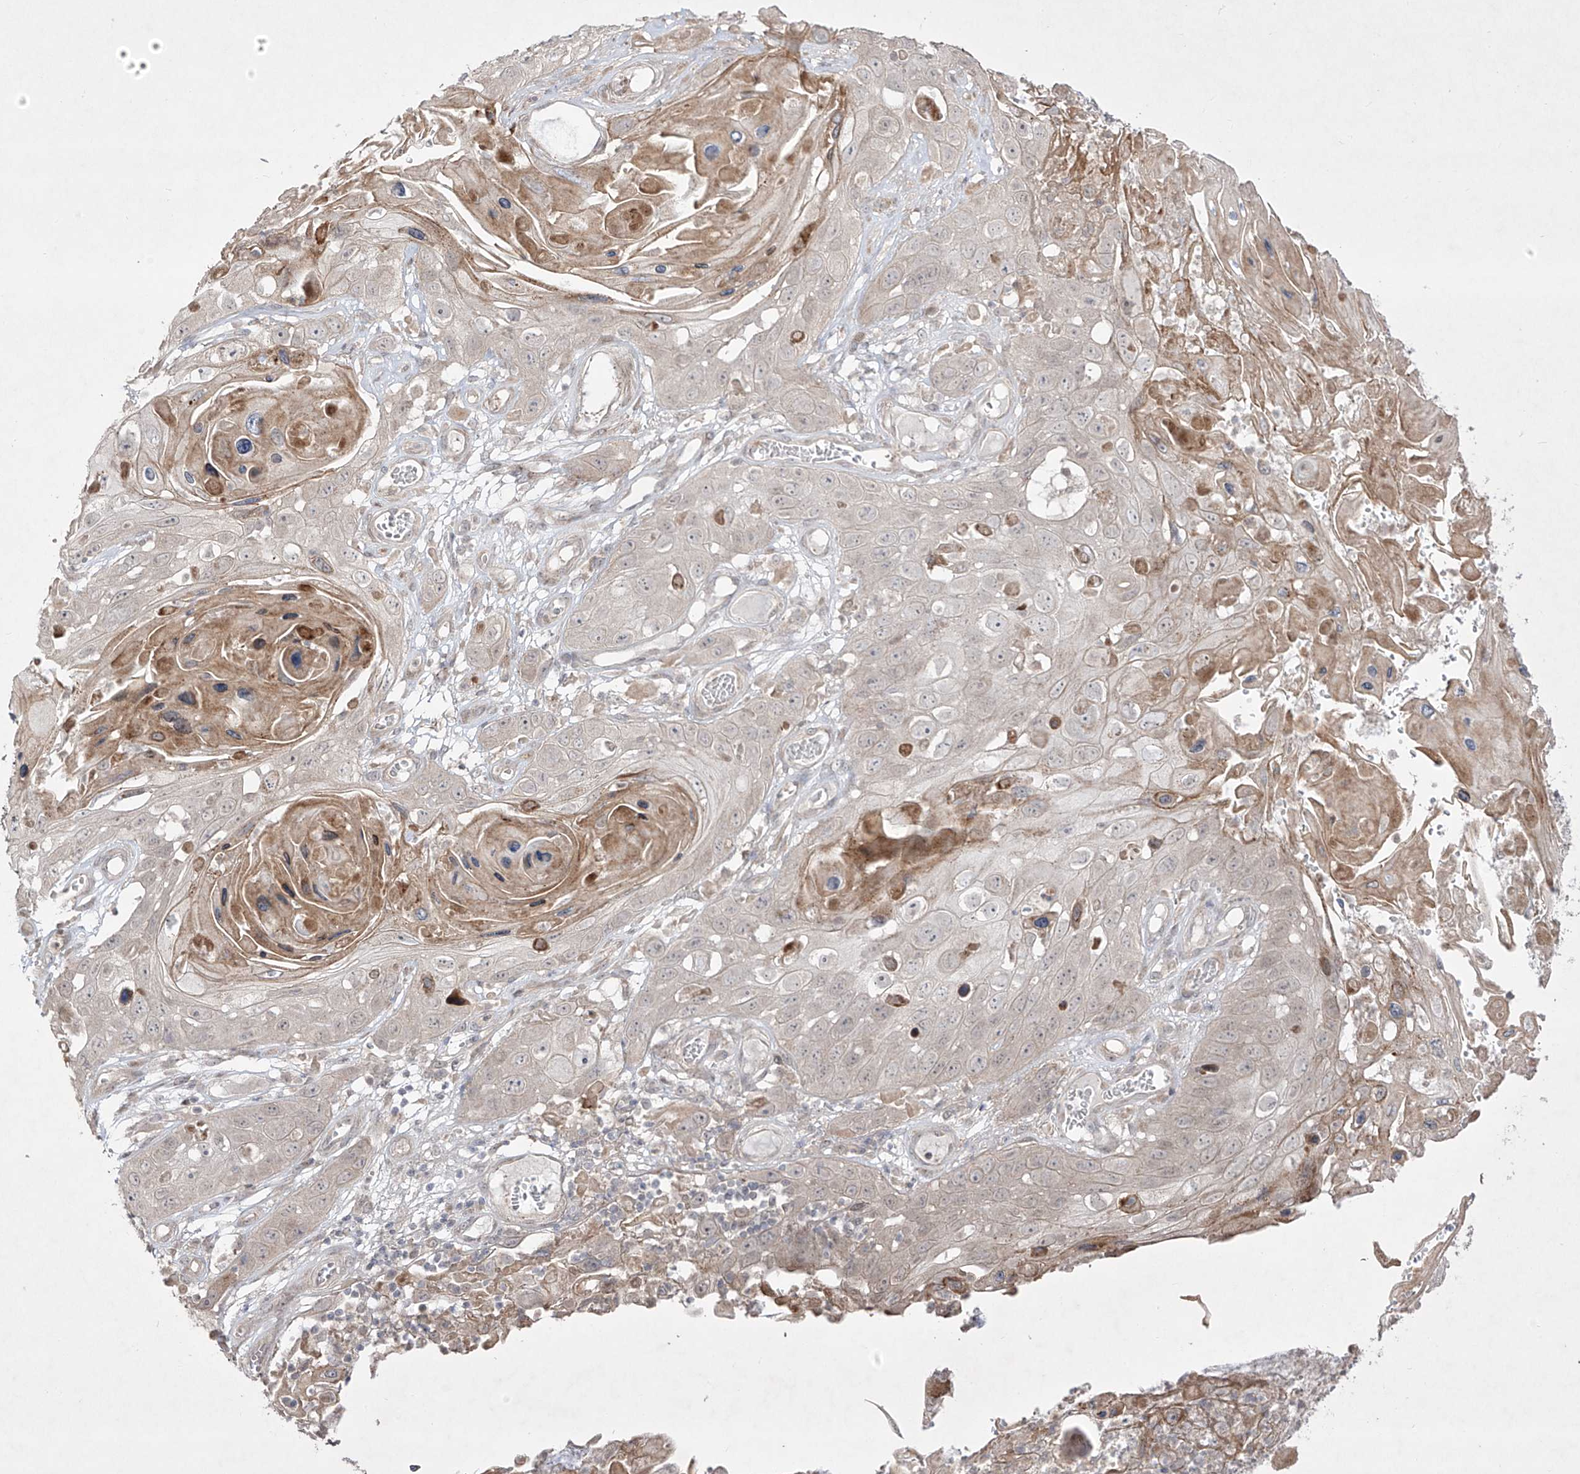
{"staining": {"intensity": "negative", "quantity": "none", "location": "none"}, "tissue": "skin cancer", "cell_type": "Tumor cells", "image_type": "cancer", "snomed": [{"axis": "morphology", "description": "Squamous cell carcinoma, NOS"}, {"axis": "topography", "description": "Skin"}], "caption": "IHC of skin cancer shows no staining in tumor cells.", "gene": "KDM1B", "patient": {"sex": "male", "age": 55}}